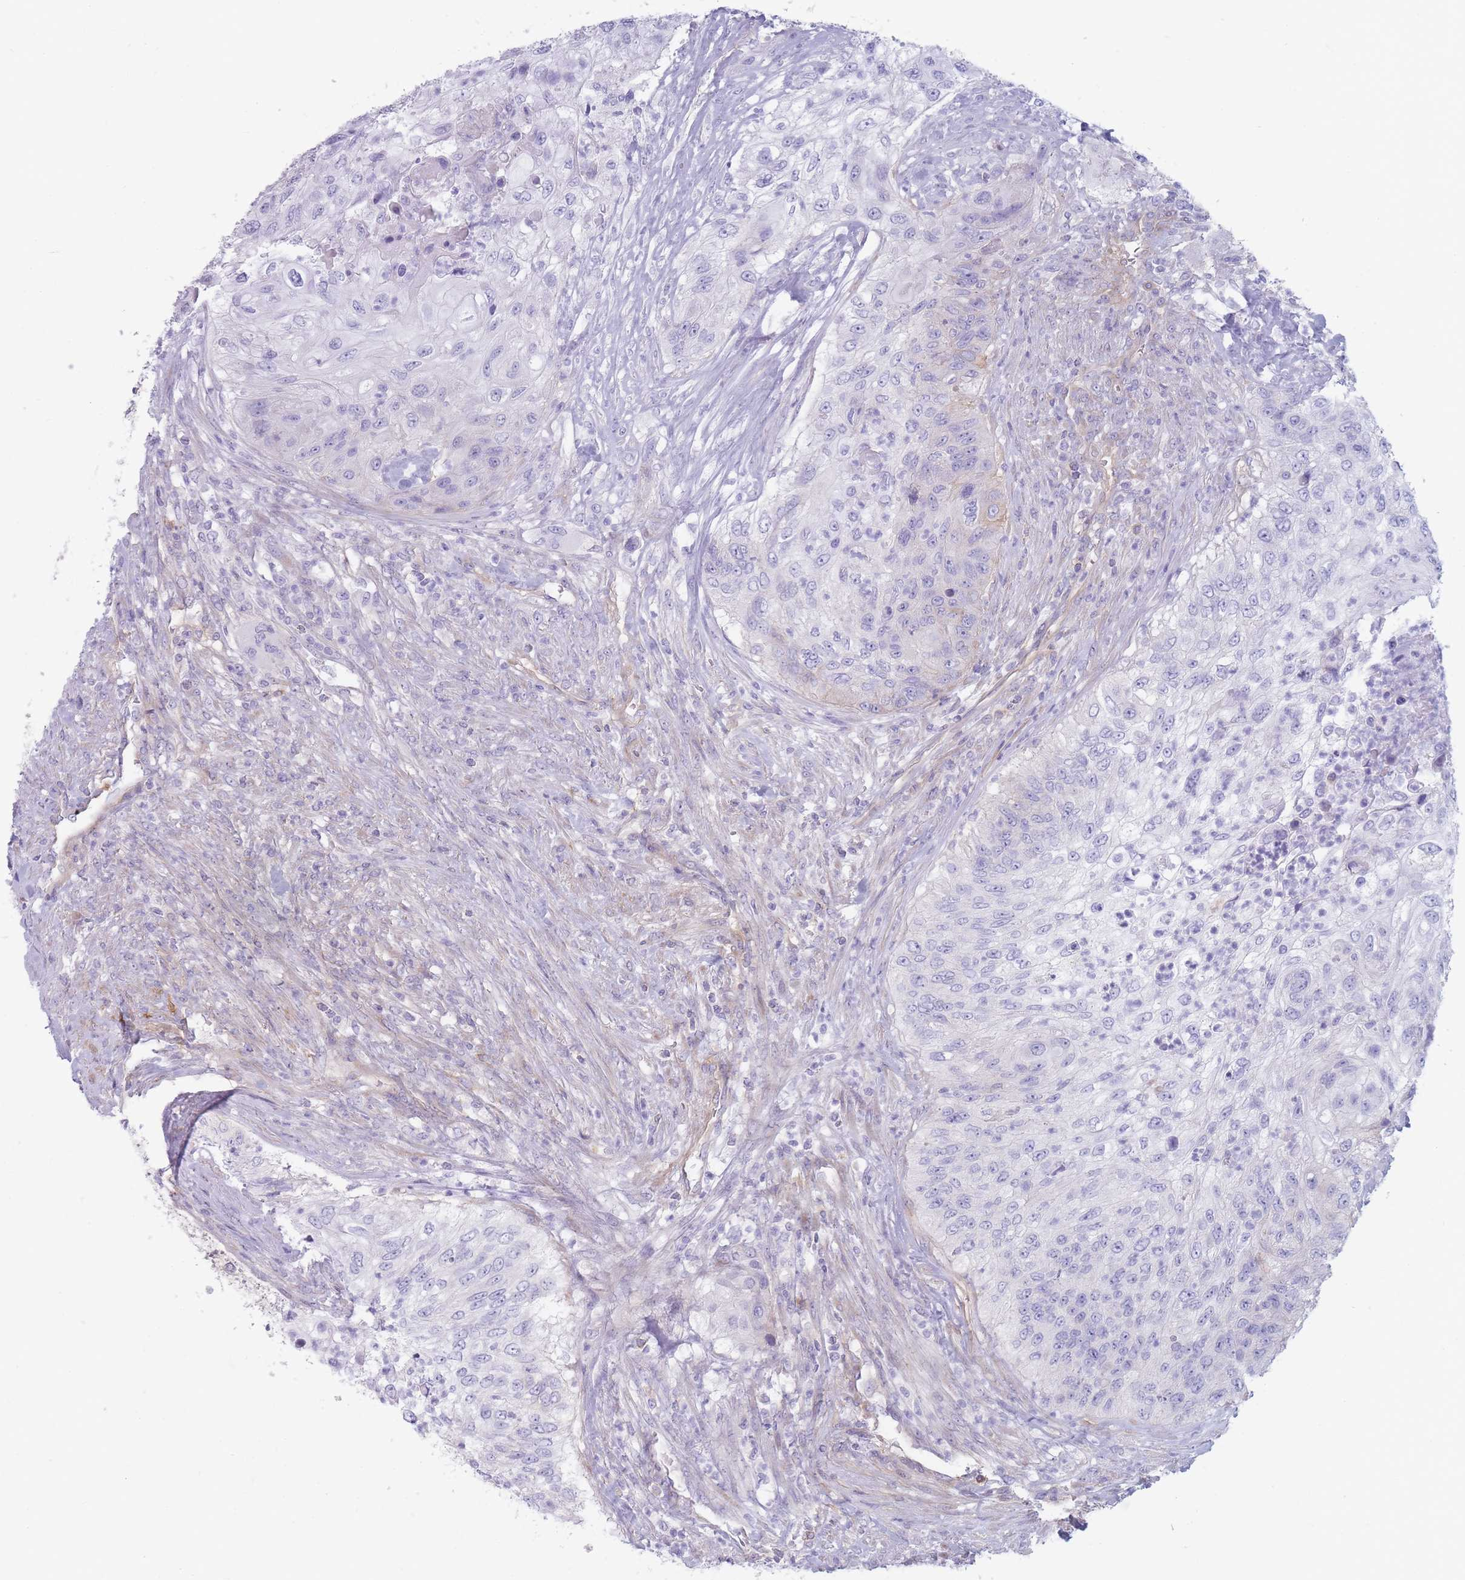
{"staining": {"intensity": "negative", "quantity": "none", "location": "none"}, "tissue": "urothelial cancer", "cell_type": "Tumor cells", "image_type": "cancer", "snomed": [{"axis": "morphology", "description": "Urothelial carcinoma, High grade"}, {"axis": "topography", "description": "Urinary bladder"}], "caption": "Urothelial cancer stained for a protein using immunohistochemistry demonstrates no staining tumor cells.", "gene": "PLPP1", "patient": {"sex": "female", "age": 60}}